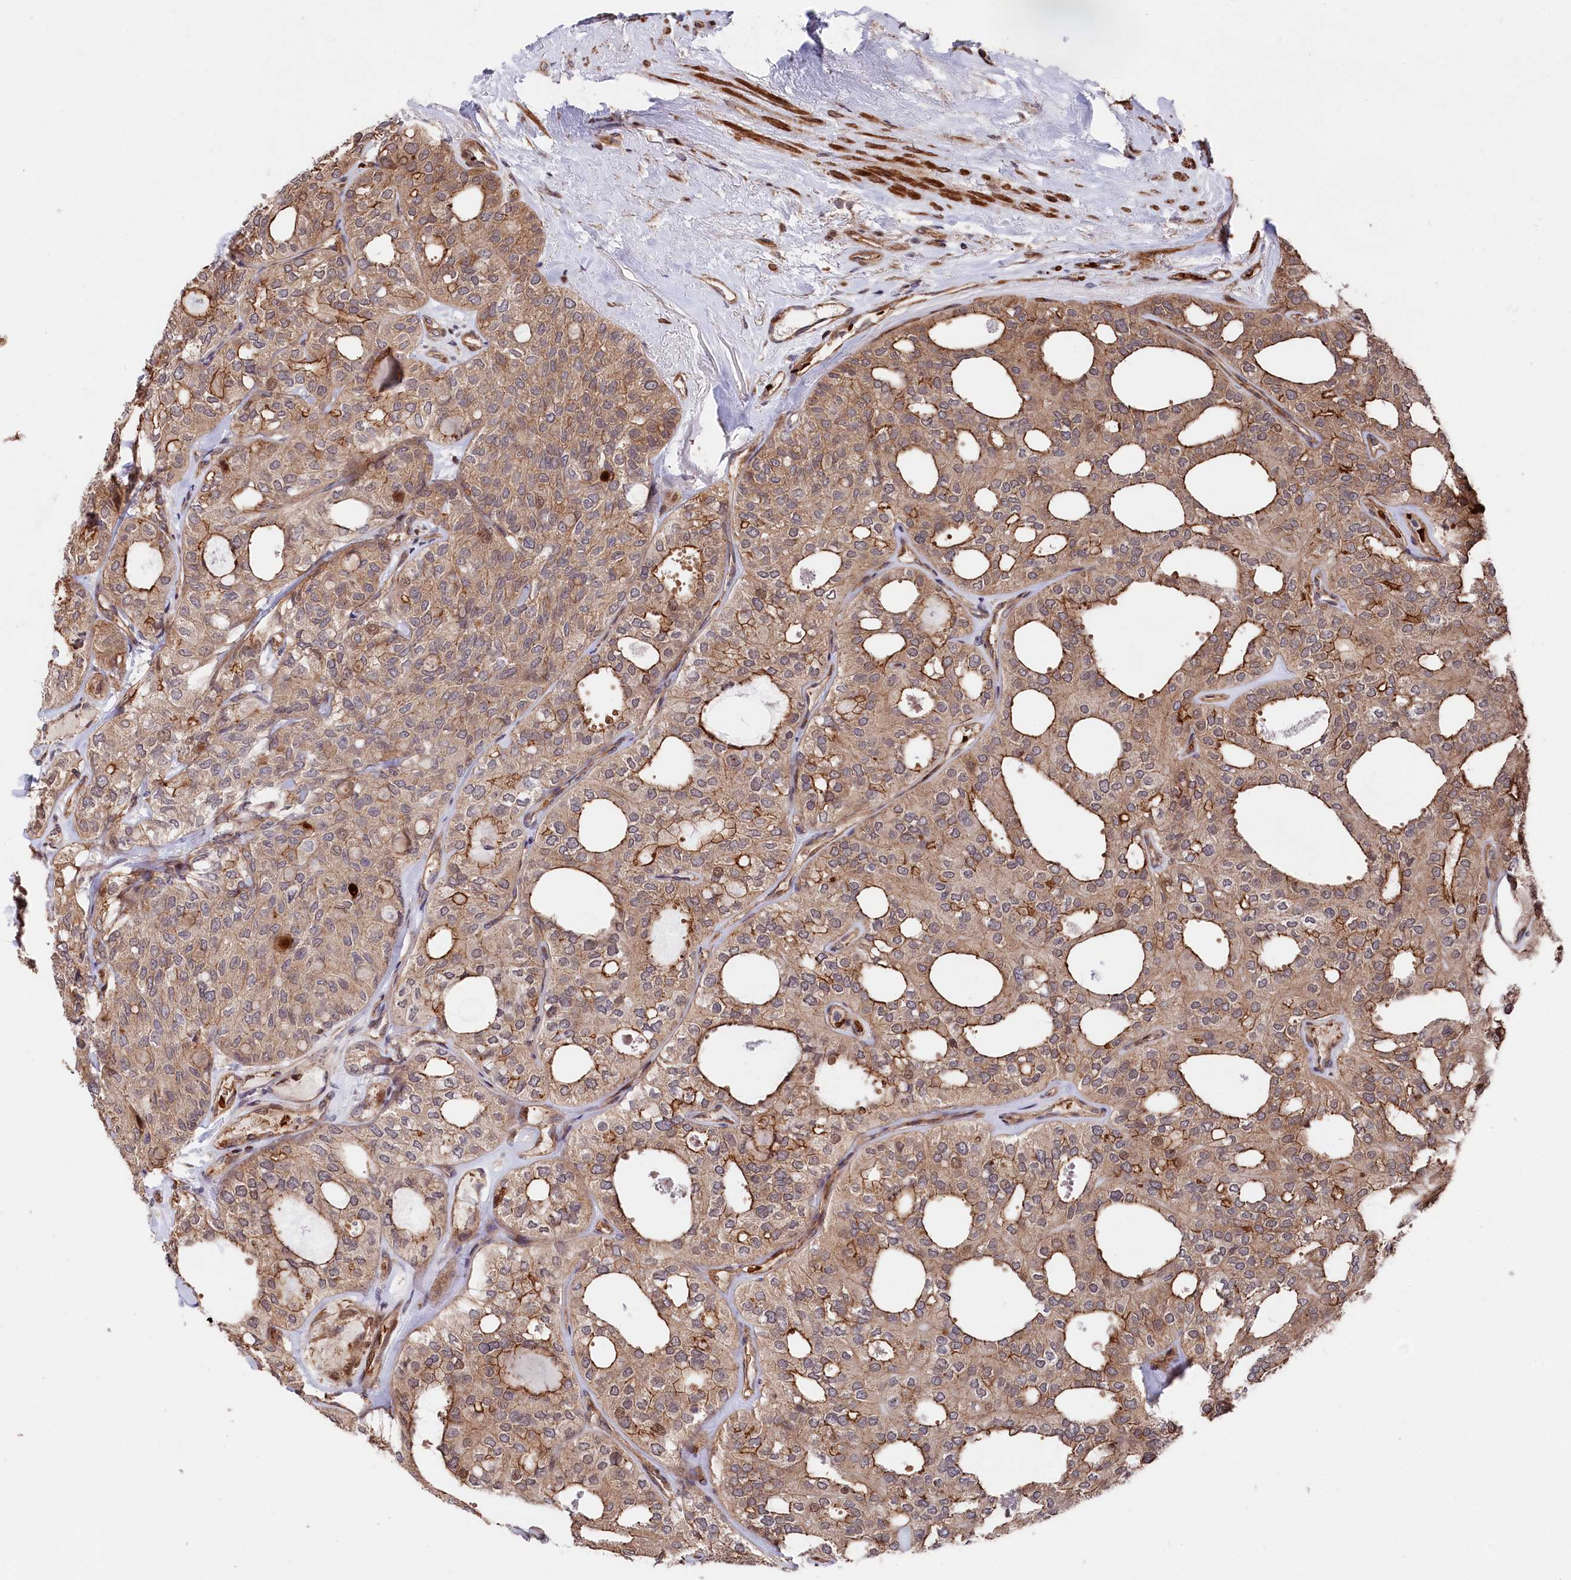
{"staining": {"intensity": "moderate", "quantity": ">75%", "location": "cytoplasmic/membranous"}, "tissue": "thyroid cancer", "cell_type": "Tumor cells", "image_type": "cancer", "snomed": [{"axis": "morphology", "description": "Follicular adenoma carcinoma, NOS"}, {"axis": "topography", "description": "Thyroid gland"}], "caption": "Immunohistochemistry (IHC) photomicrograph of human thyroid follicular adenoma carcinoma stained for a protein (brown), which displays medium levels of moderate cytoplasmic/membranous expression in approximately >75% of tumor cells.", "gene": "TNKS1BP1", "patient": {"sex": "male", "age": 75}}